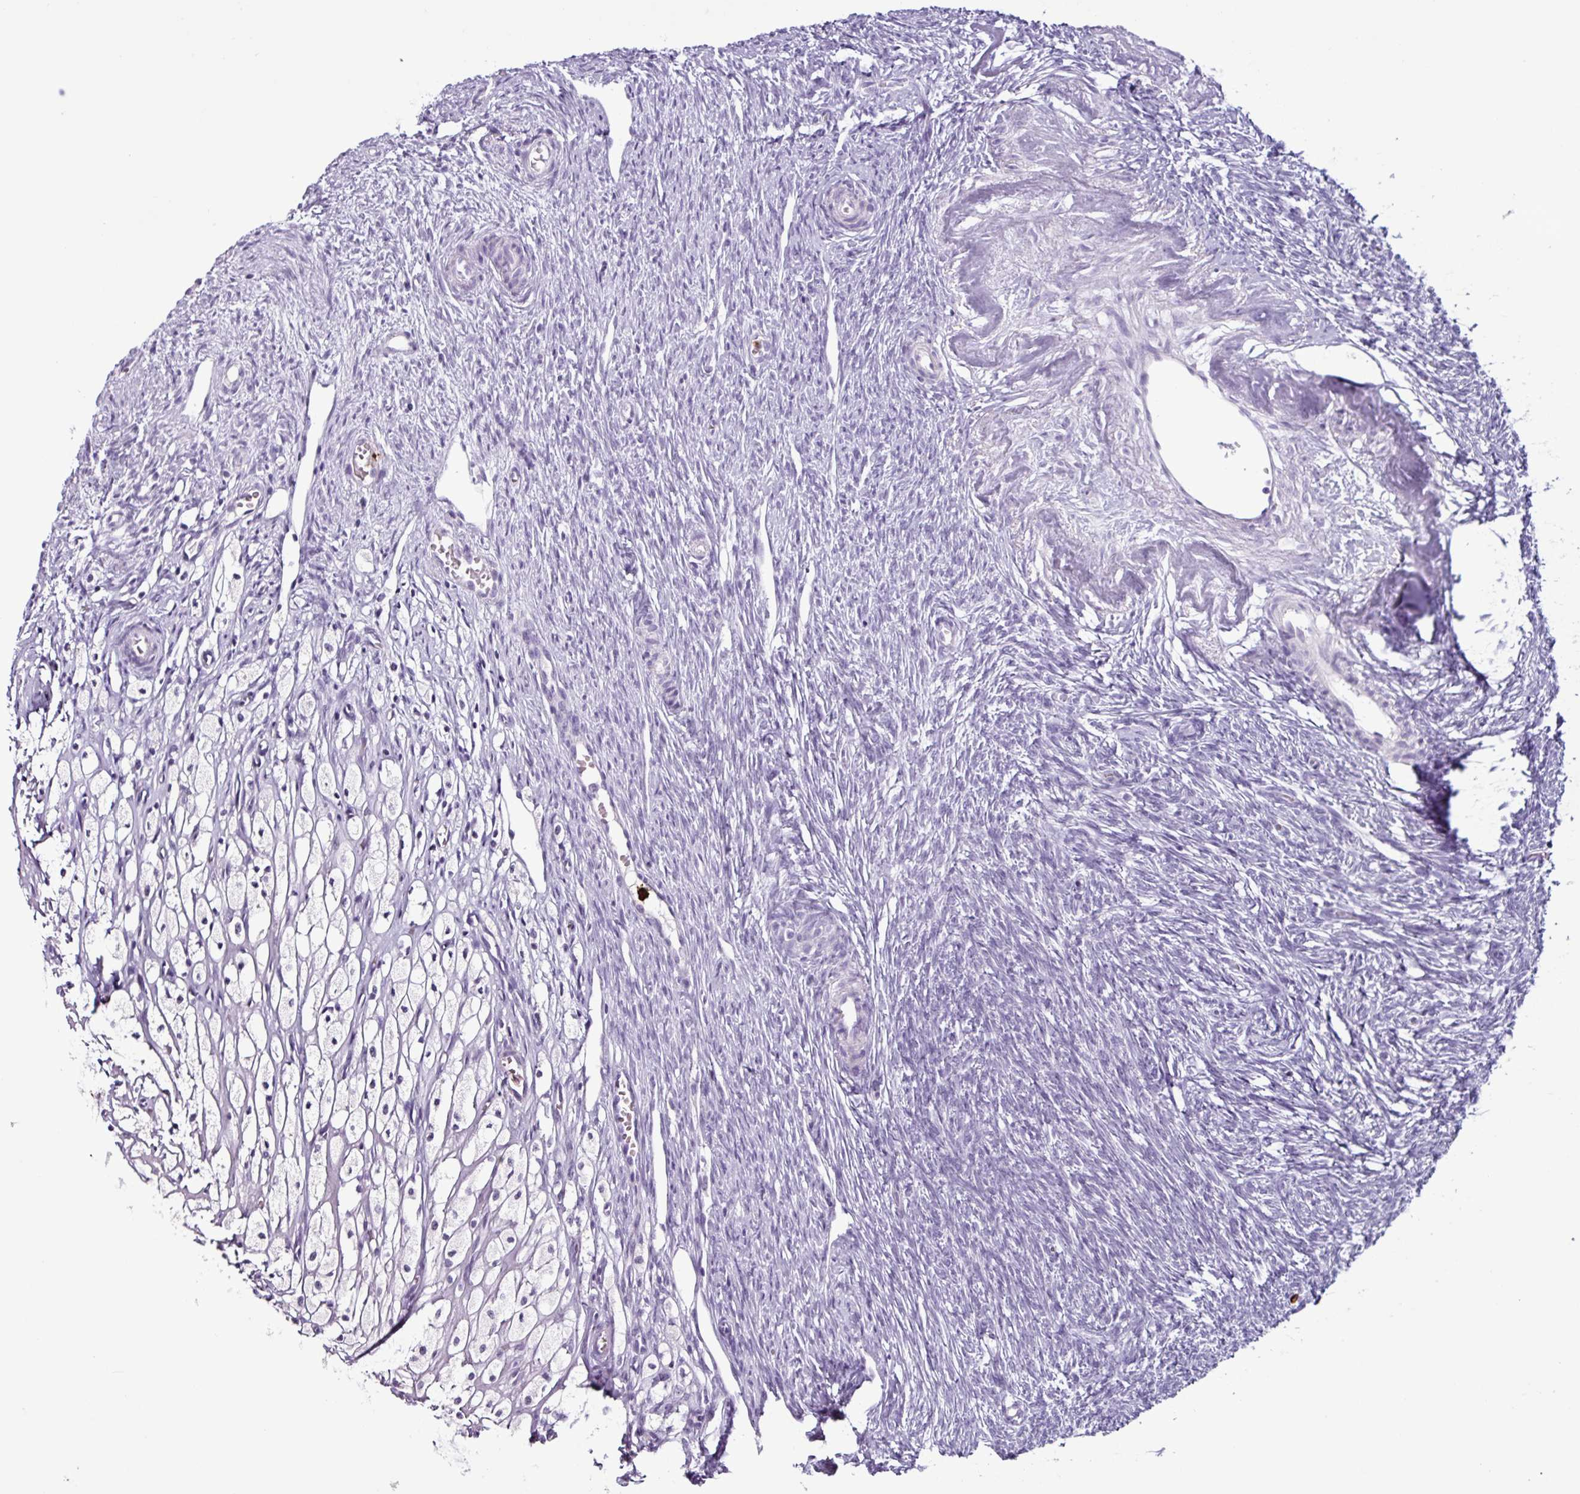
{"staining": {"intensity": "negative", "quantity": "none", "location": "none"}, "tissue": "ovary", "cell_type": "Follicle cells", "image_type": "normal", "snomed": [{"axis": "morphology", "description": "Normal tissue, NOS"}, {"axis": "topography", "description": "Ovary"}], "caption": "Immunohistochemistry (IHC) image of unremarkable ovary stained for a protein (brown), which exhibits no positivity in follicle cells. (DAB immunohistochemistry, high magnification).", "gene": "TMEM178A", "patient": {"sex": "female", "age": 51}}